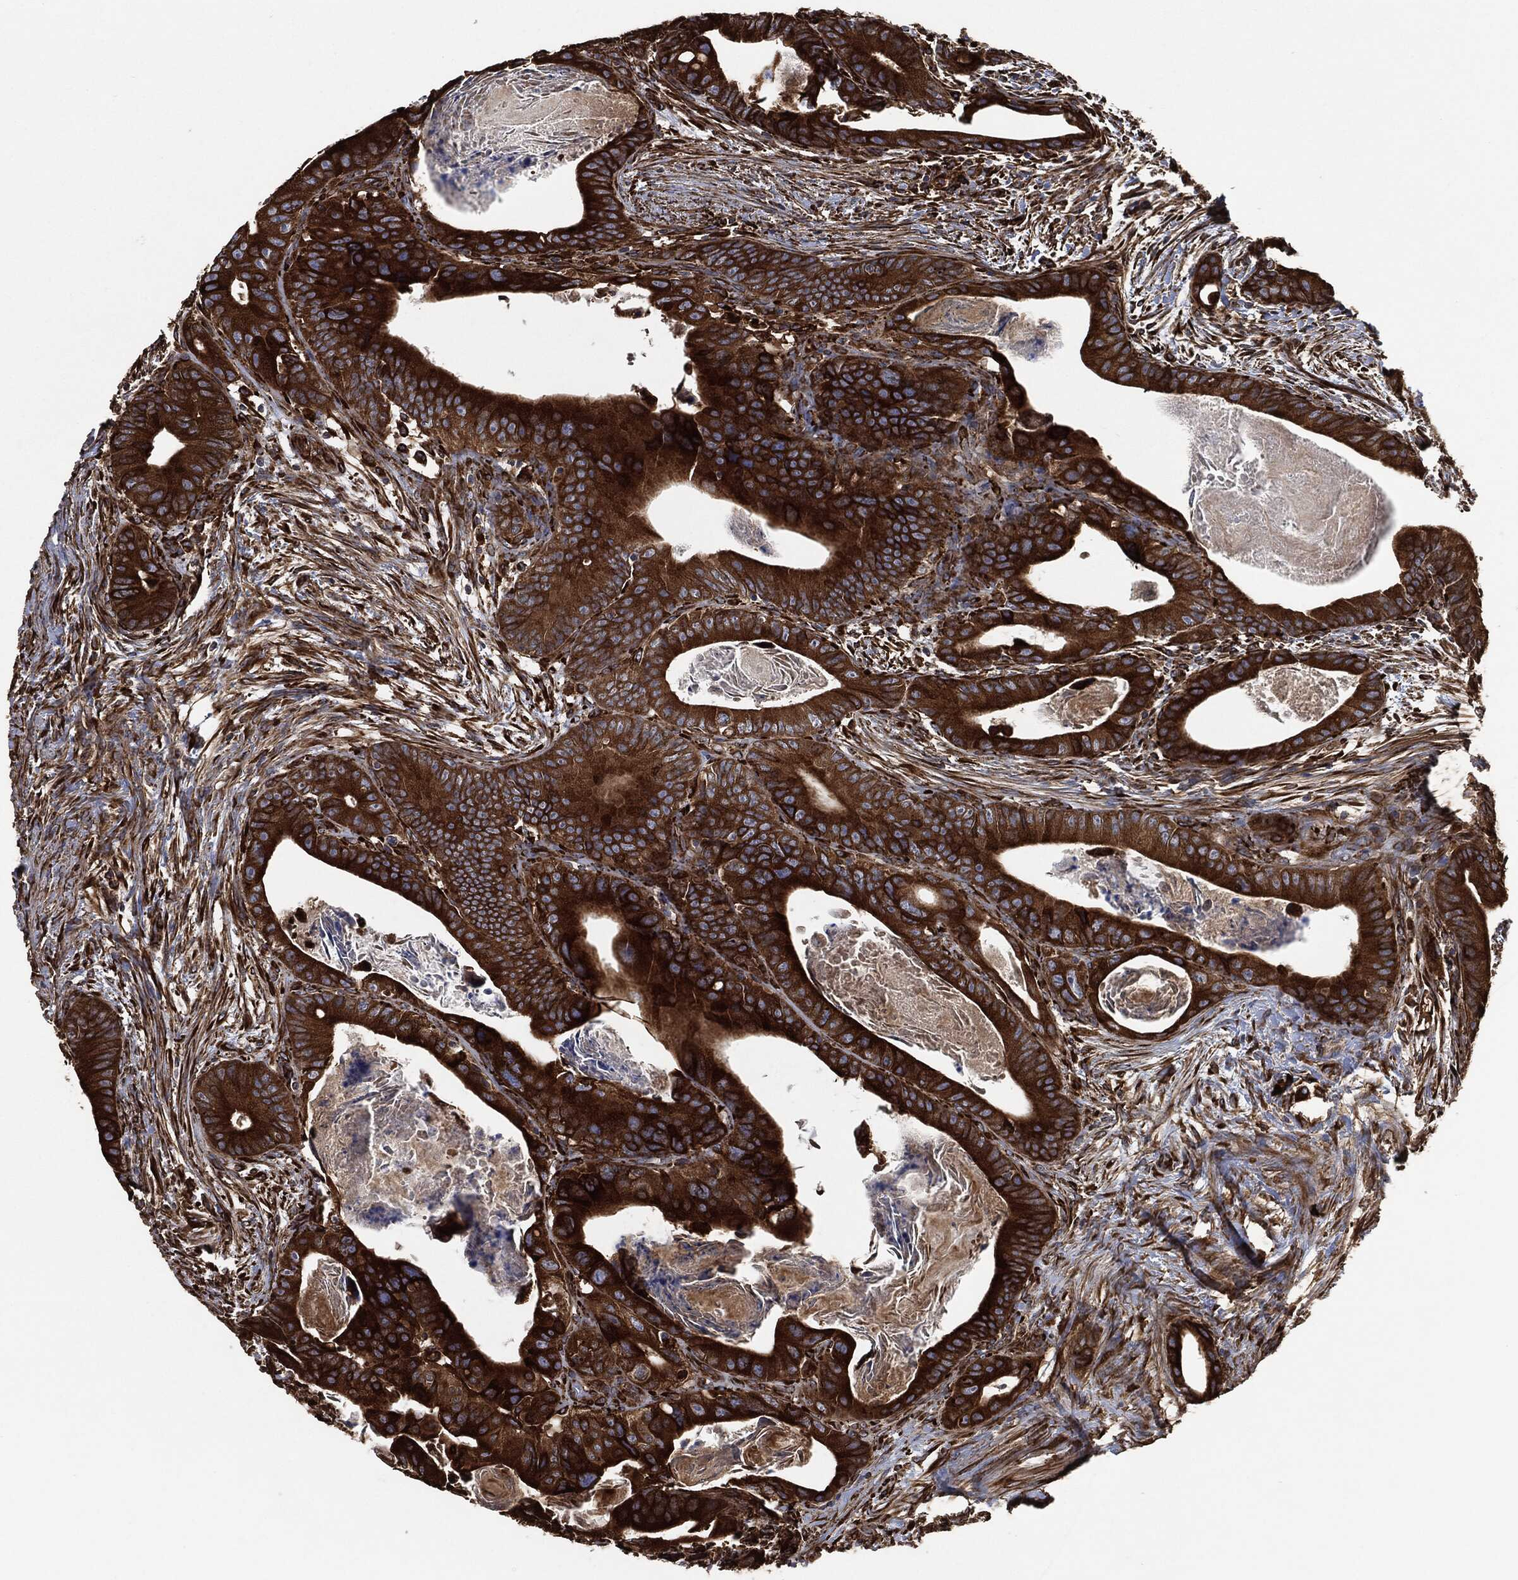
{"staining": {"intensity": "strong", "quantity": ">75%", "location": "cytoplasmic/membranous"}, "tissue": "colorectal cancer", "cell_type": "Tumor cells", "image_type": "cancer", "snomed": [{"axis": "morphology", "description": "Adenocarcinoma, NOS"}, {"axis": "topography", "description": "Rectum"}], "caption": "Colorectal cancer (adenocarcinoma) stained for a protein shows strong cytoplasmic/membranous positivity in tumor cells.", "gene": "AMFR", "patient": {"sex": "male", "age": 64}}